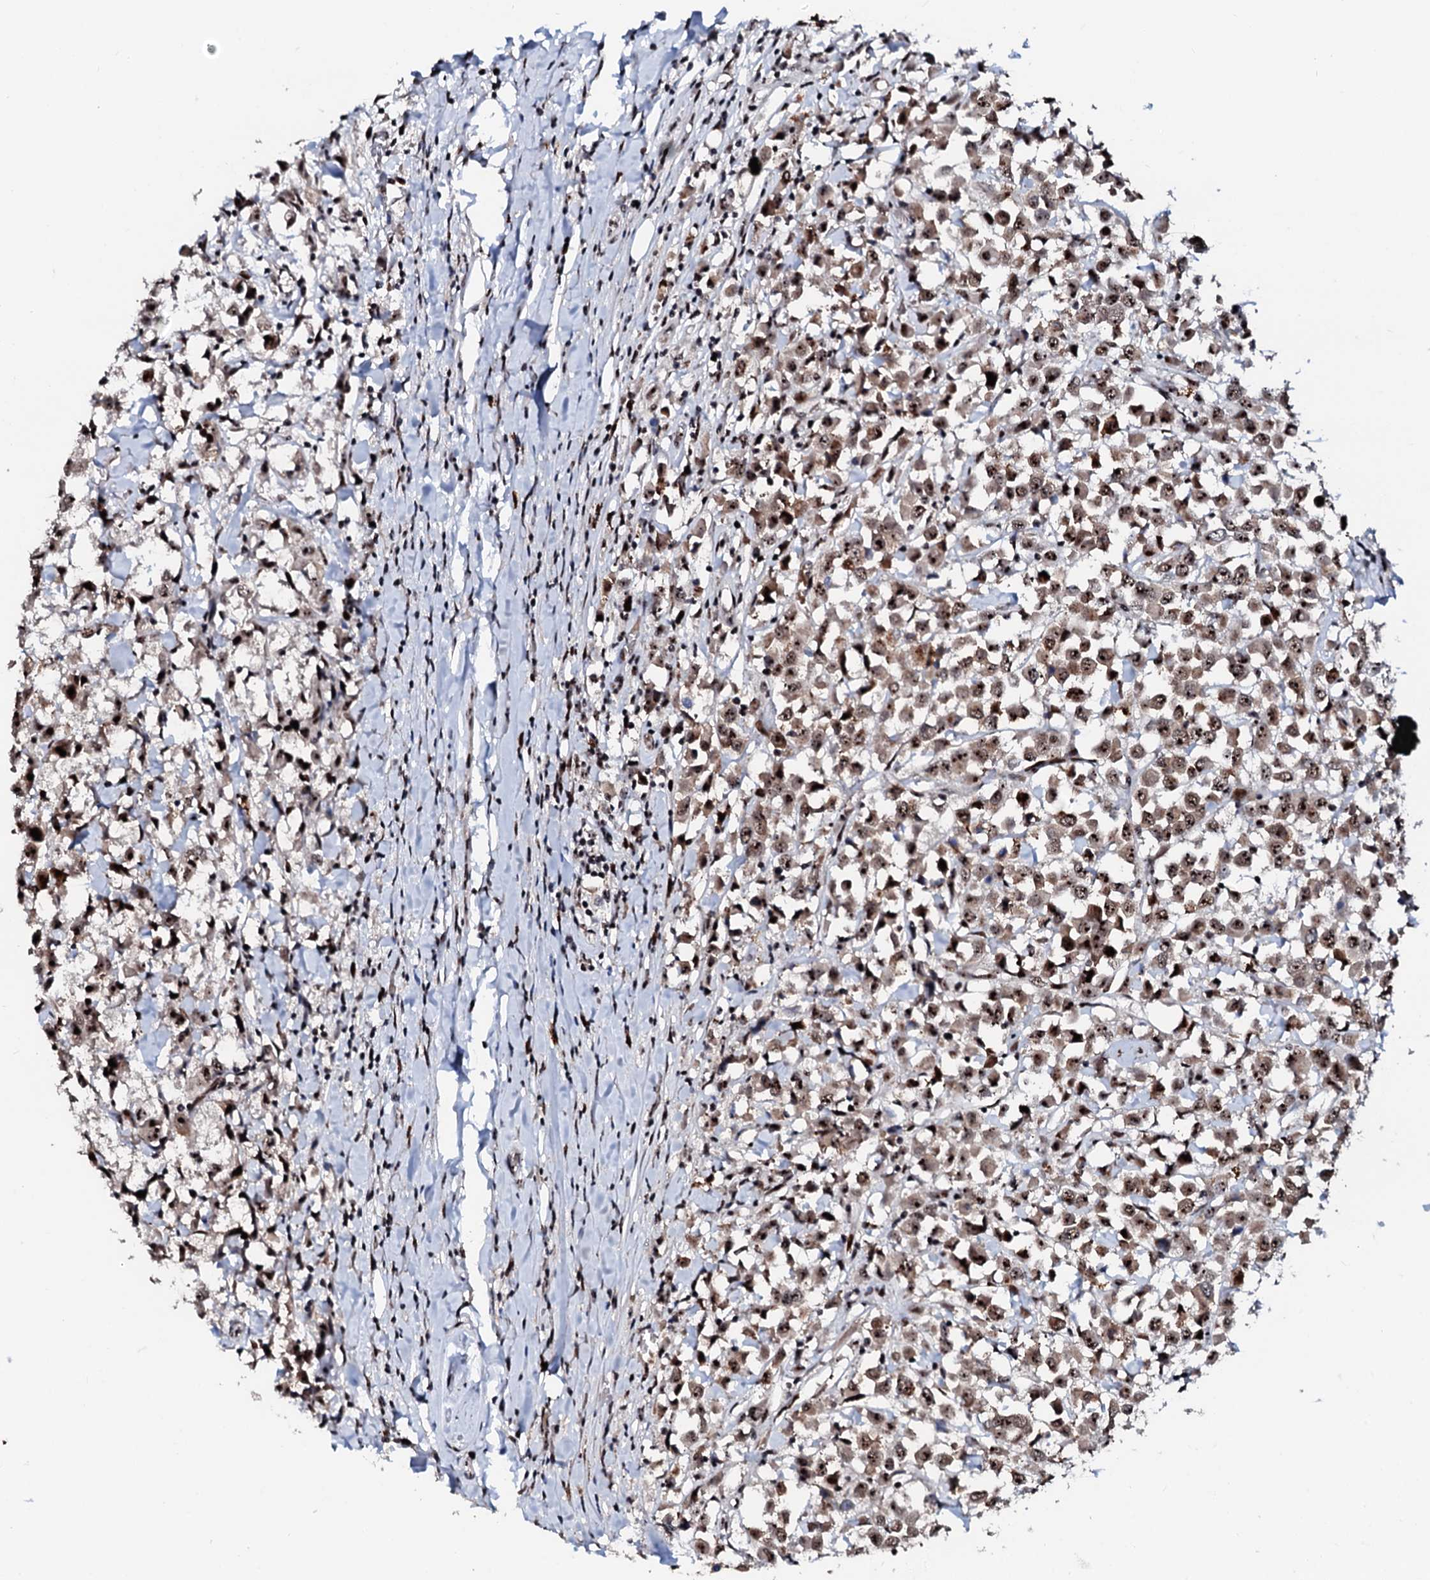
{"staining": {"intensity": "moderate", "quantity": ">75%", "location": "nuclear"}, "tissue": "breast cancer", "cell_type": "Tumor cells", "image_type": "cancer", "snomed": [{"axis": "morphology", "description": "Duct carcinoma"}, {"axis": "topography", "description": "Breast"}], "caption": "Protein expression analysis of breast cancer (invasive ductal carcinoma) displays moderate nuclear positivity in approximately >75% of tumor cells.", "gene": "NEUROG3", "patient": {"sex": "female", "age": 61}}